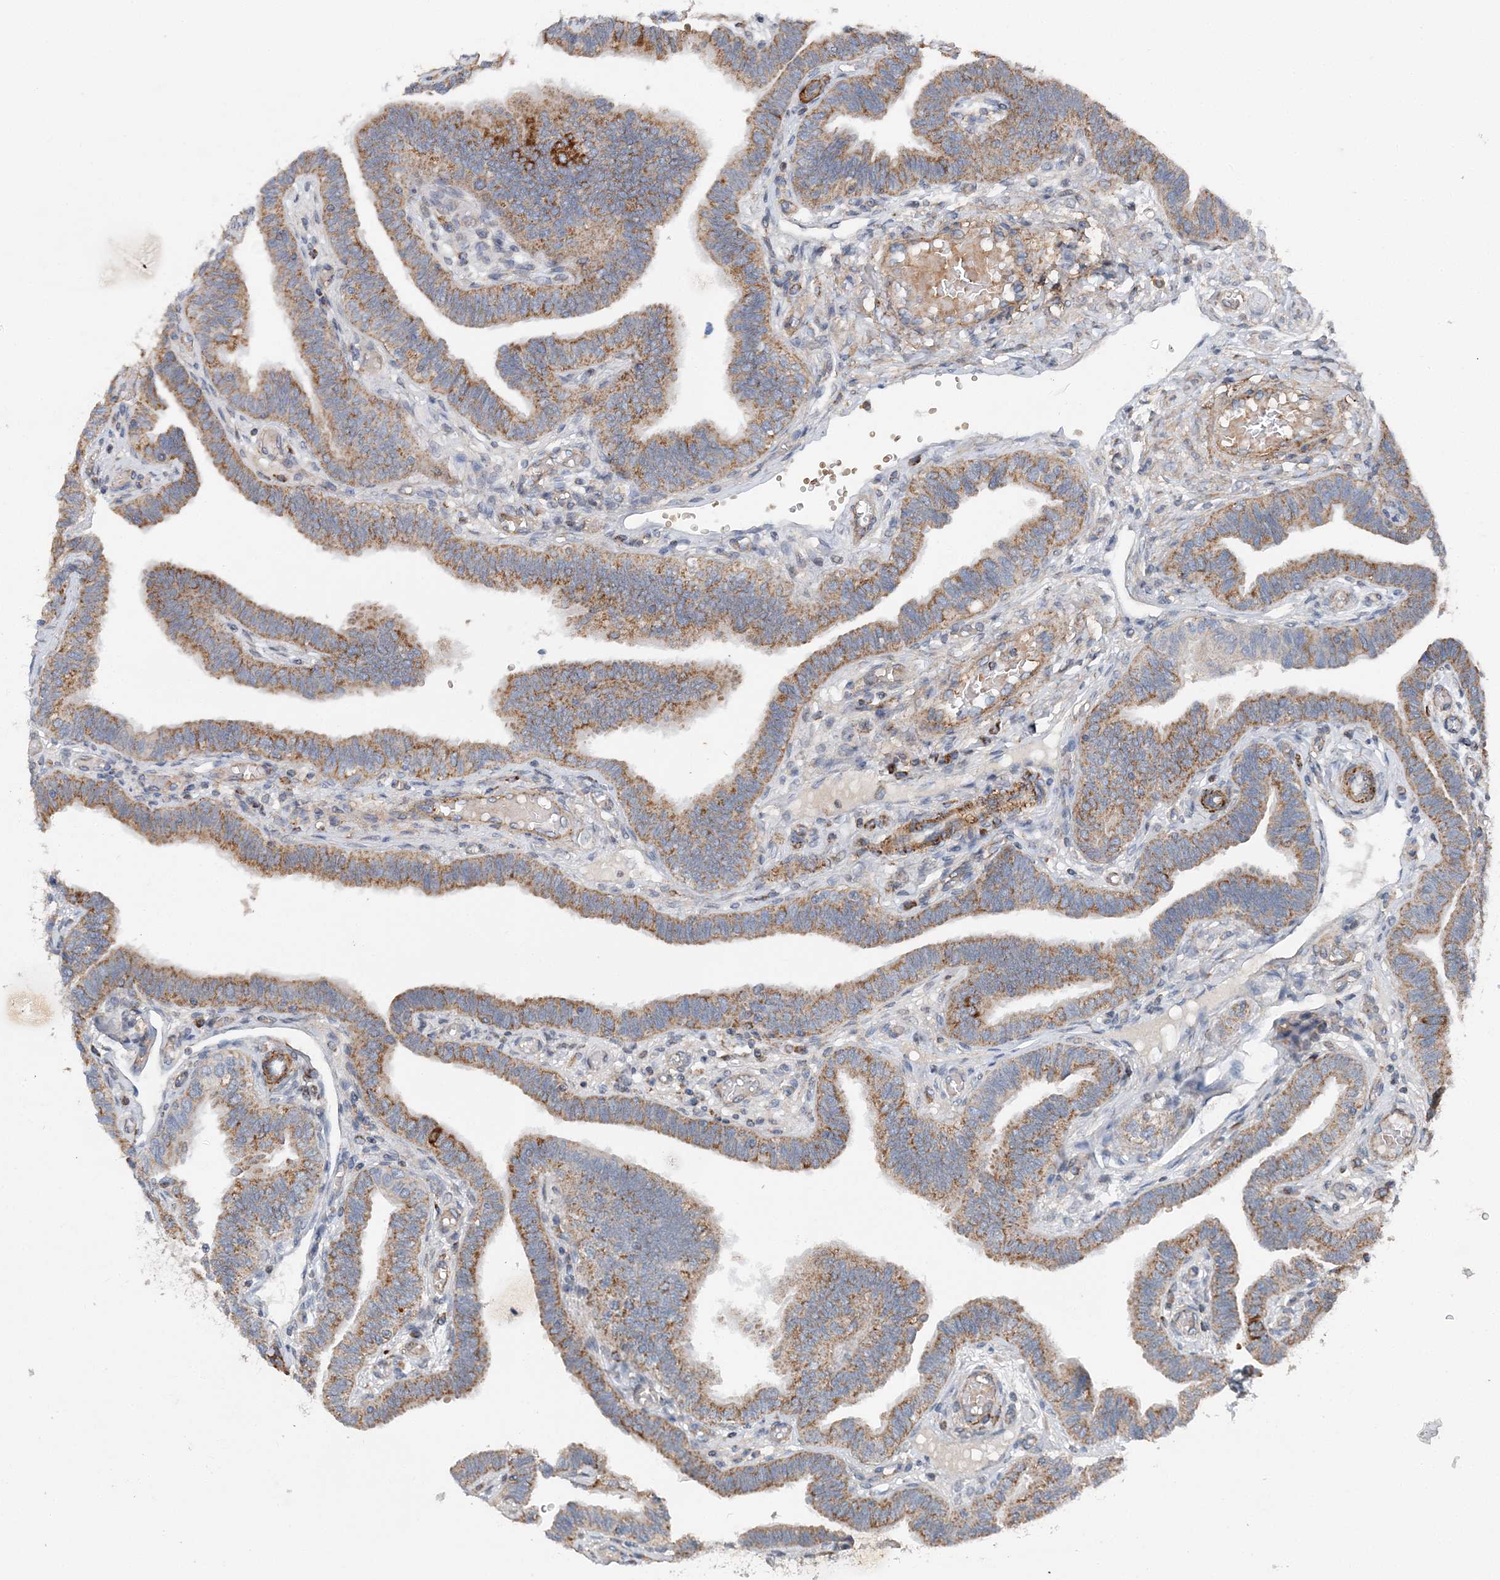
{"staining": {"intensity": "moderate", "quantity": ">75%", "location": "cytoplasmic/membranous"}, "tissue": "fallopian tube", "cell_type": "Glandular cells", "image_type": "normal", "snomed": [{"axis": "morphology", "description": "Normal tissue, NOS"}, {"axis": "topography", "description": "Fallopian tube"}], "caption": "DAB immunohistochemical staining of unremarkable fallopian tube demonstrates moderate cytoplasmic/membranous protein staining in about >75% of glandular cells.", "gene": "SPRY2", "patient": {"sex": "female", "age": 39}}